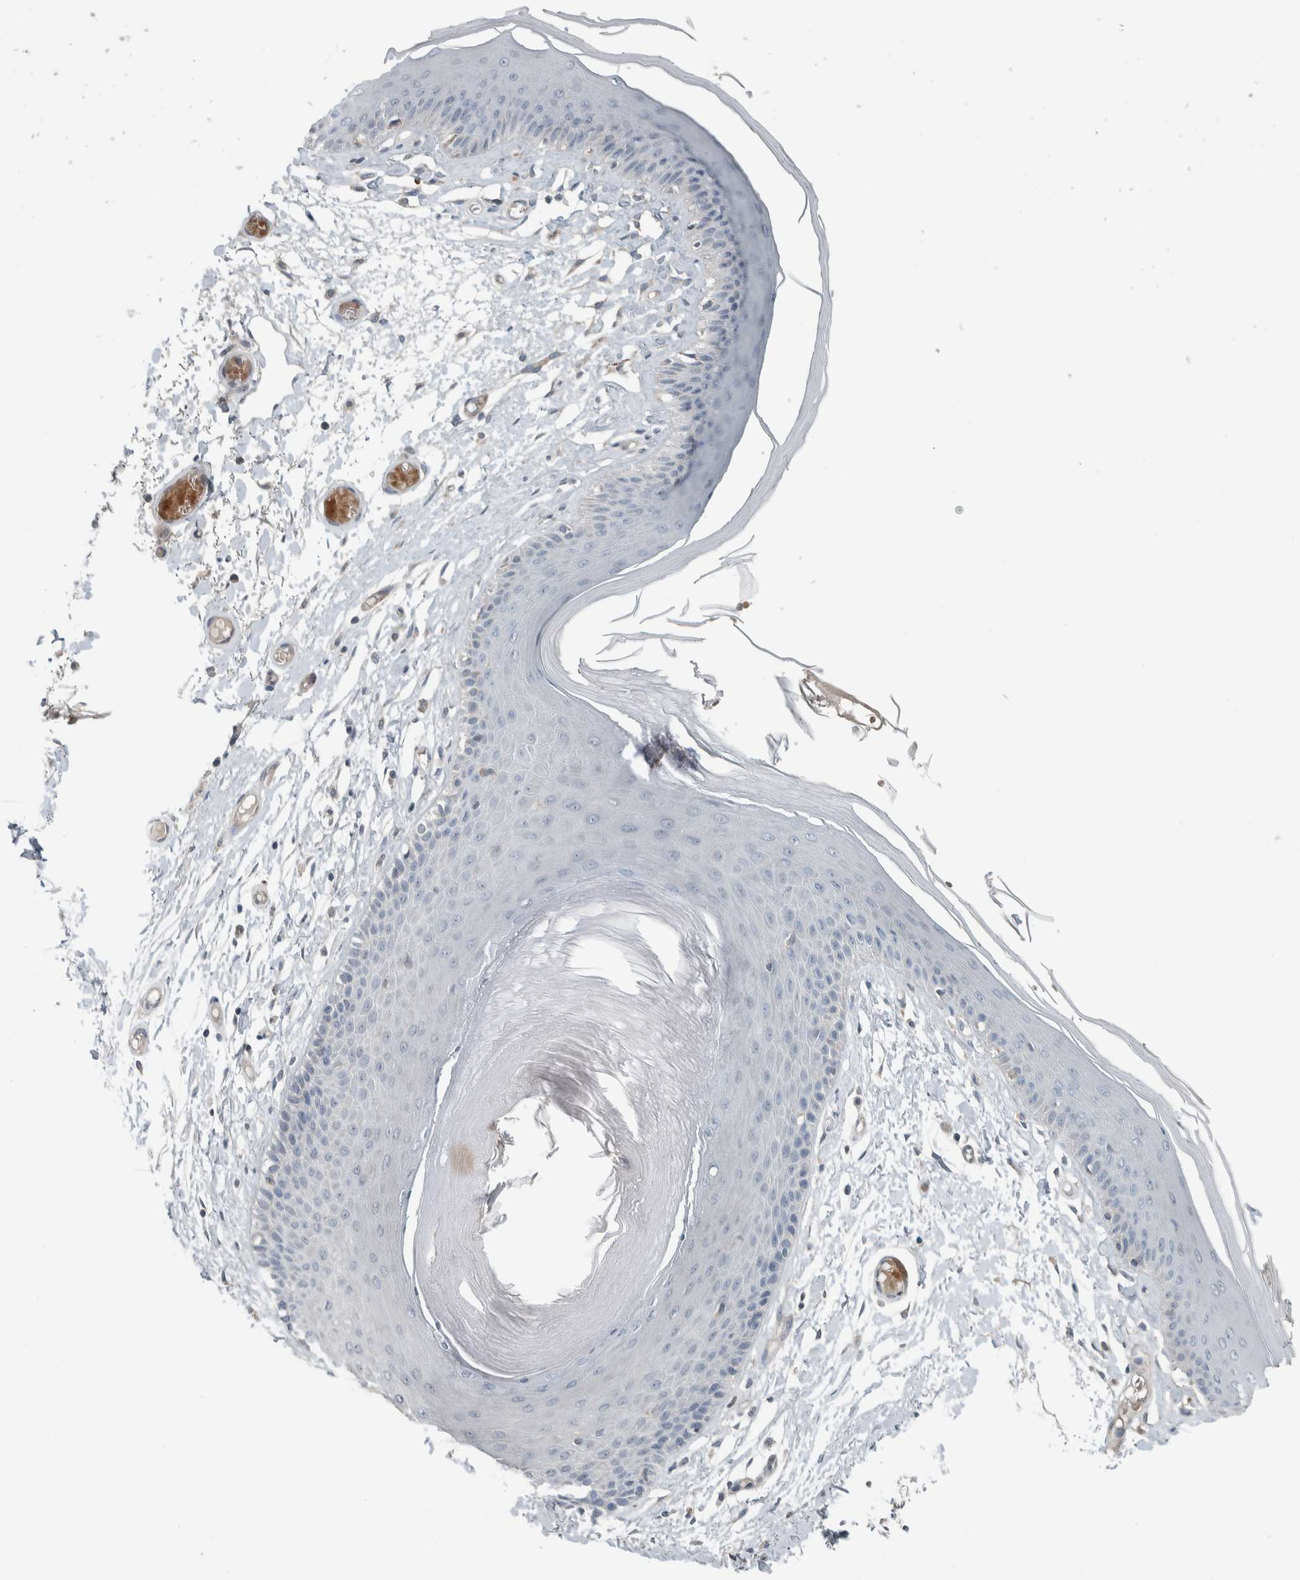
{"staining": {"intensity": "negative", "quantity": "none", "location": "none"}, "tissue": "skin", "cell_type": "Epidermal cells", "image_type": "normal", "snomed": [{"axis": "morphology", "description": "Normal tissue, NOS"}, {"axis": "topography", "description": "Vulva"}], "caption": "High power microscopy histopathology image of an immunohistochemistry (IHC) micrograph of normal skin, revealing no significant positivity in epidermal cells.", "gene": "JADE2", "patient": {"sex": "female", "age": 73}}